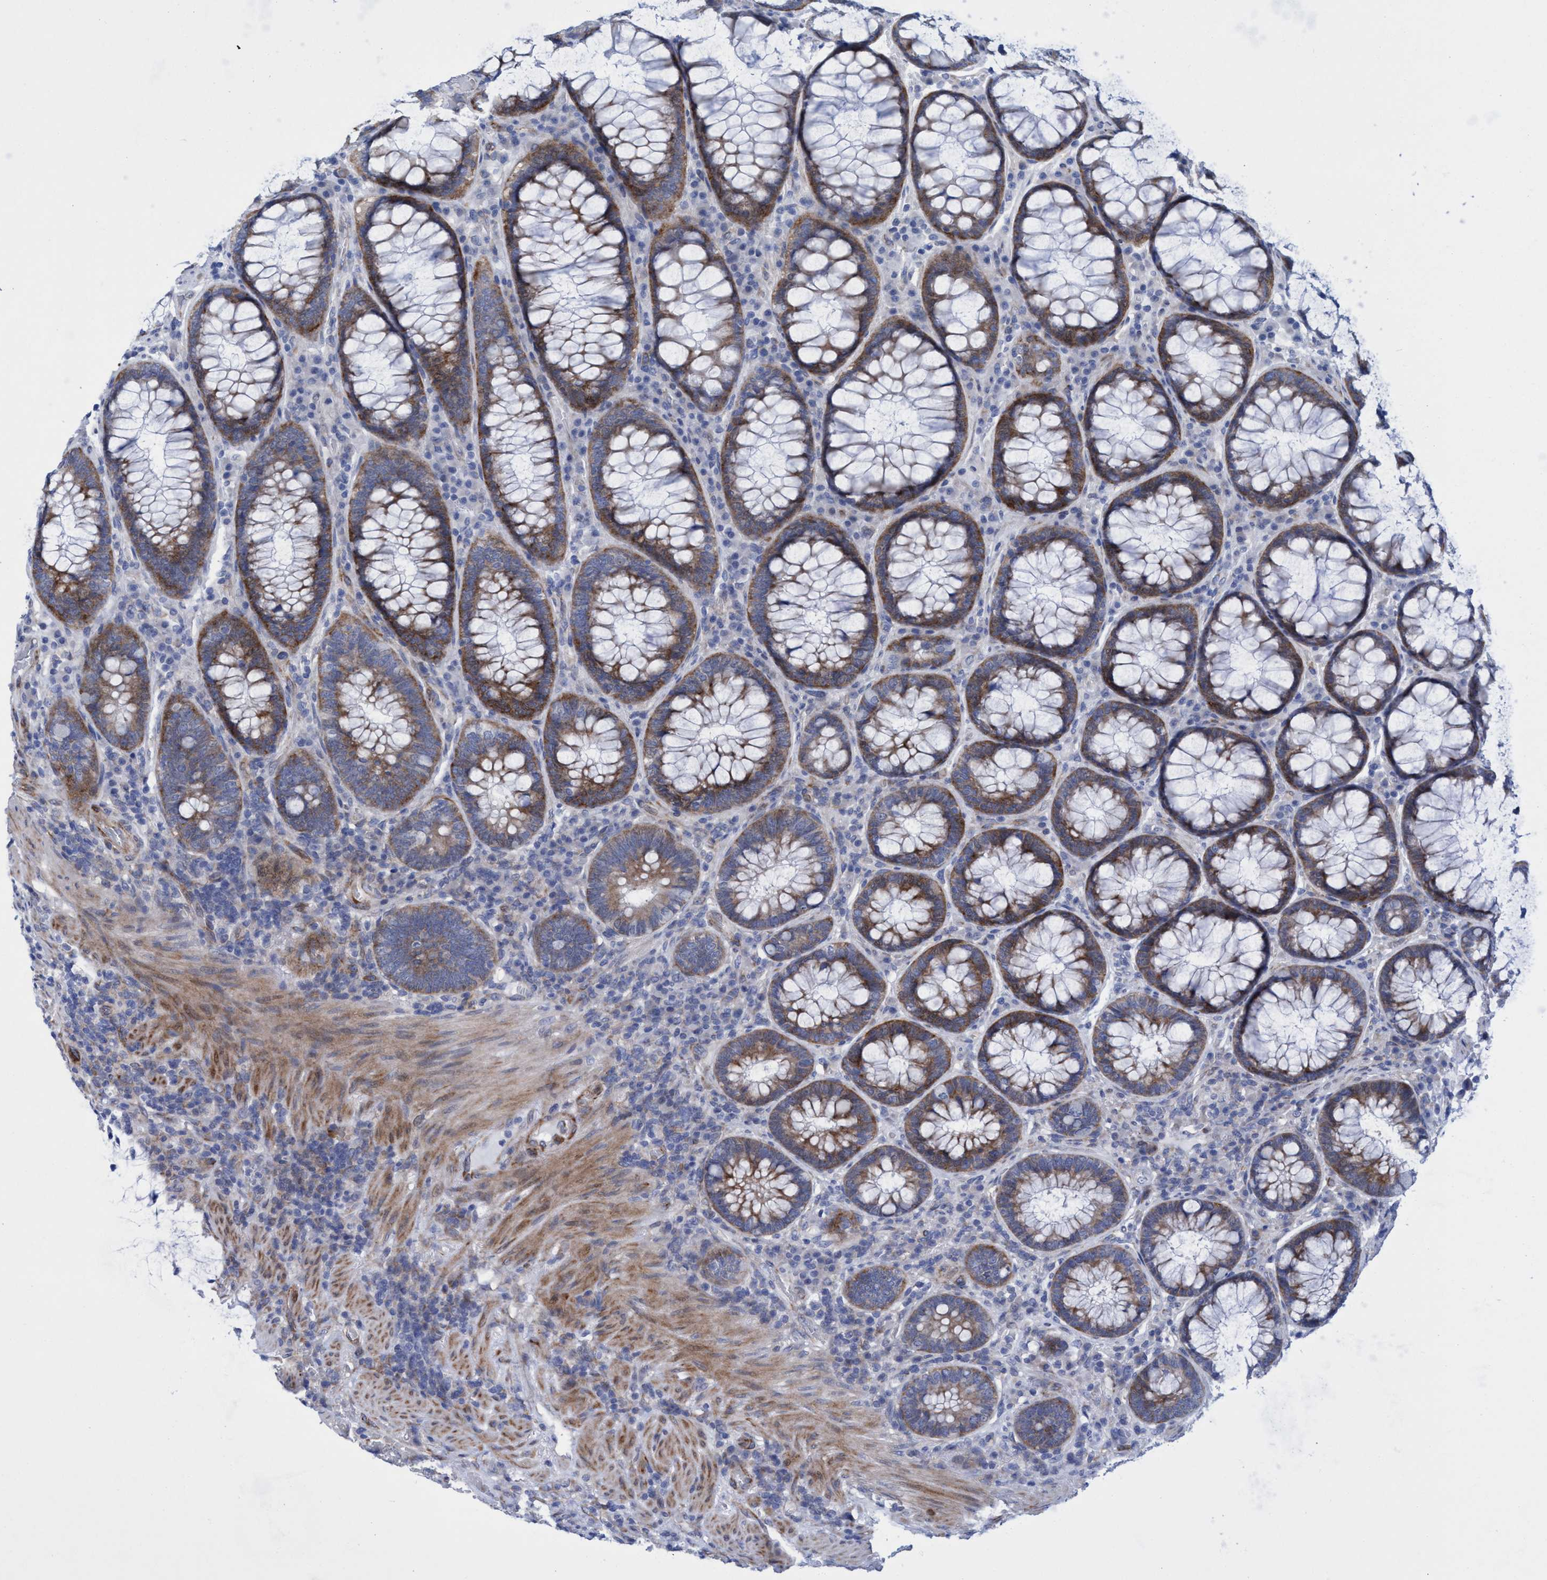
{"staining": {"intensity": "moderate", "quantity": ">75%", "location": "cytoplasmic/membranous"}, "tissue": "colorectal cancer", "cell_type": "Tumor cells", "image_type": "cancer", "snomed": [{"axis": "morphology", "description": "Normal tissue, NOS"}, {"axis": "morphology", "description": "Adenocarcinoma, NOS"}, {"axis": "topography", "description": "Rectum"}, {"axis": "topography", "description": "Peripheral nerve tissue"}], "caption": "A medium amount of moderate cytoplasmic/membranous expression is appreciated in approximately >75% of tumor cells in colorectal cancer (adenocarcinoma) tissue.", "gene": "R3HCC1", "patient": {"sex": "male", "age": 92}}